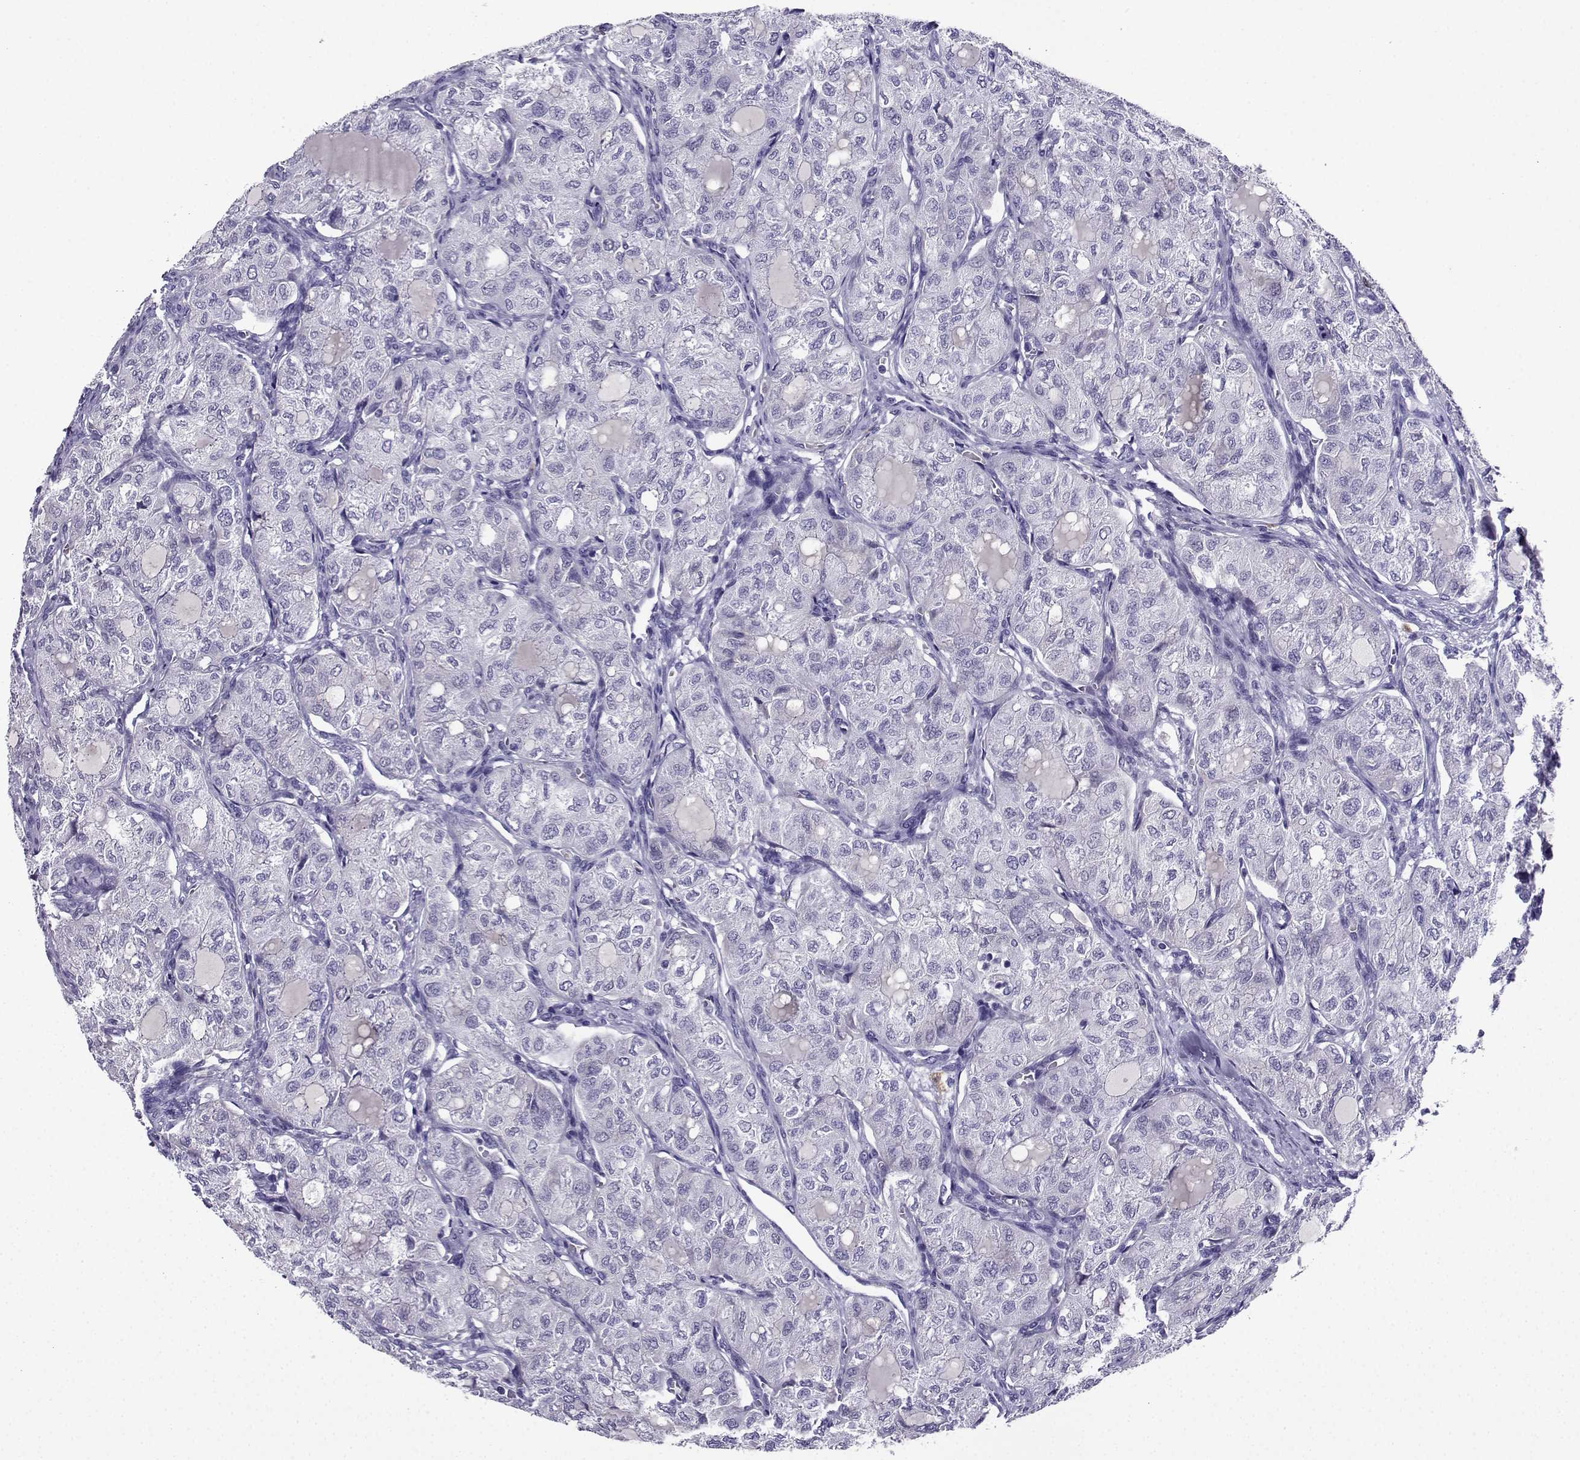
{"staining": {"intensity": "negative", "quantity": "none", "location": "none"}, "tissue": "thyroid cancer", "cell_type": "Tumor cells", "image_type": "cancer", "snomed": [{"axis": "morphology", "description": "Follicular adenoma carcinoma, NOS"}, {"axis": "topography", "description": "Thyroid gland"}], "caption": "A photomicrograph of human thyroid cancer (follicular adenoma carcinoma) is negative for staining in tumor cells.", "gene": "LINGO1", "patient": {"sex": "male", "age": 75}}